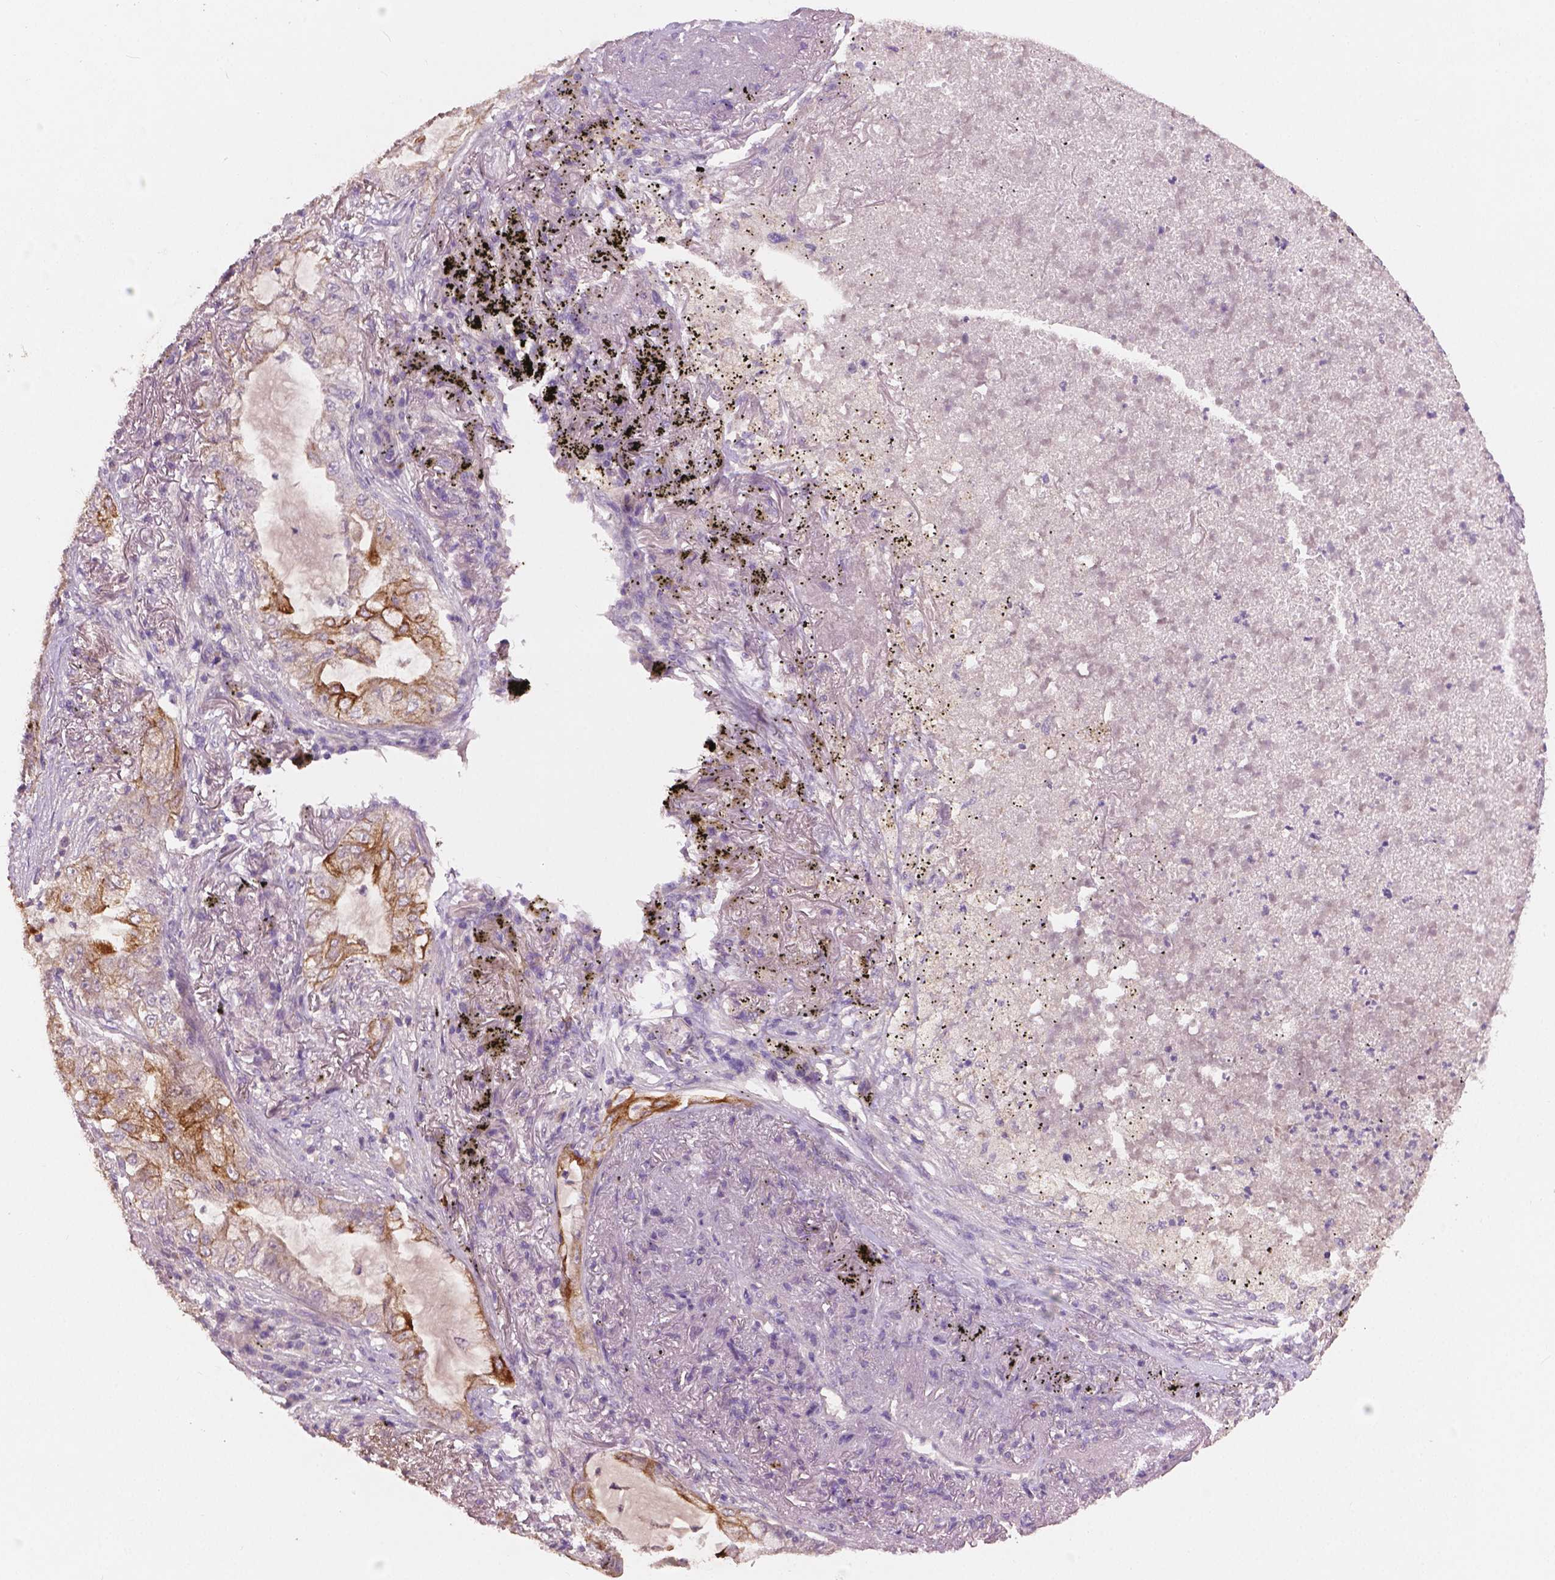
{"staining": {"intensity": "moderate", "quantity": "25%-75%", "location": "cytoplasmic/membranous"}, "tissue": "lung cancer", "cell_type": "Tumor cells", "image_type": "cancer", "snomed": [{"axis": "morphology", "description": "Adenocarcinoma, NOS"}, {"axis": "topography", "description": "Lung"}], "caption": "Human lung cancer stained for a protein (brown) reveals moderate cytoplasmic/membranous positive expression in about 25%-75% of tumor cells.", "gene": "KRT17", "patient": {"sex": "female", "age": 73}}